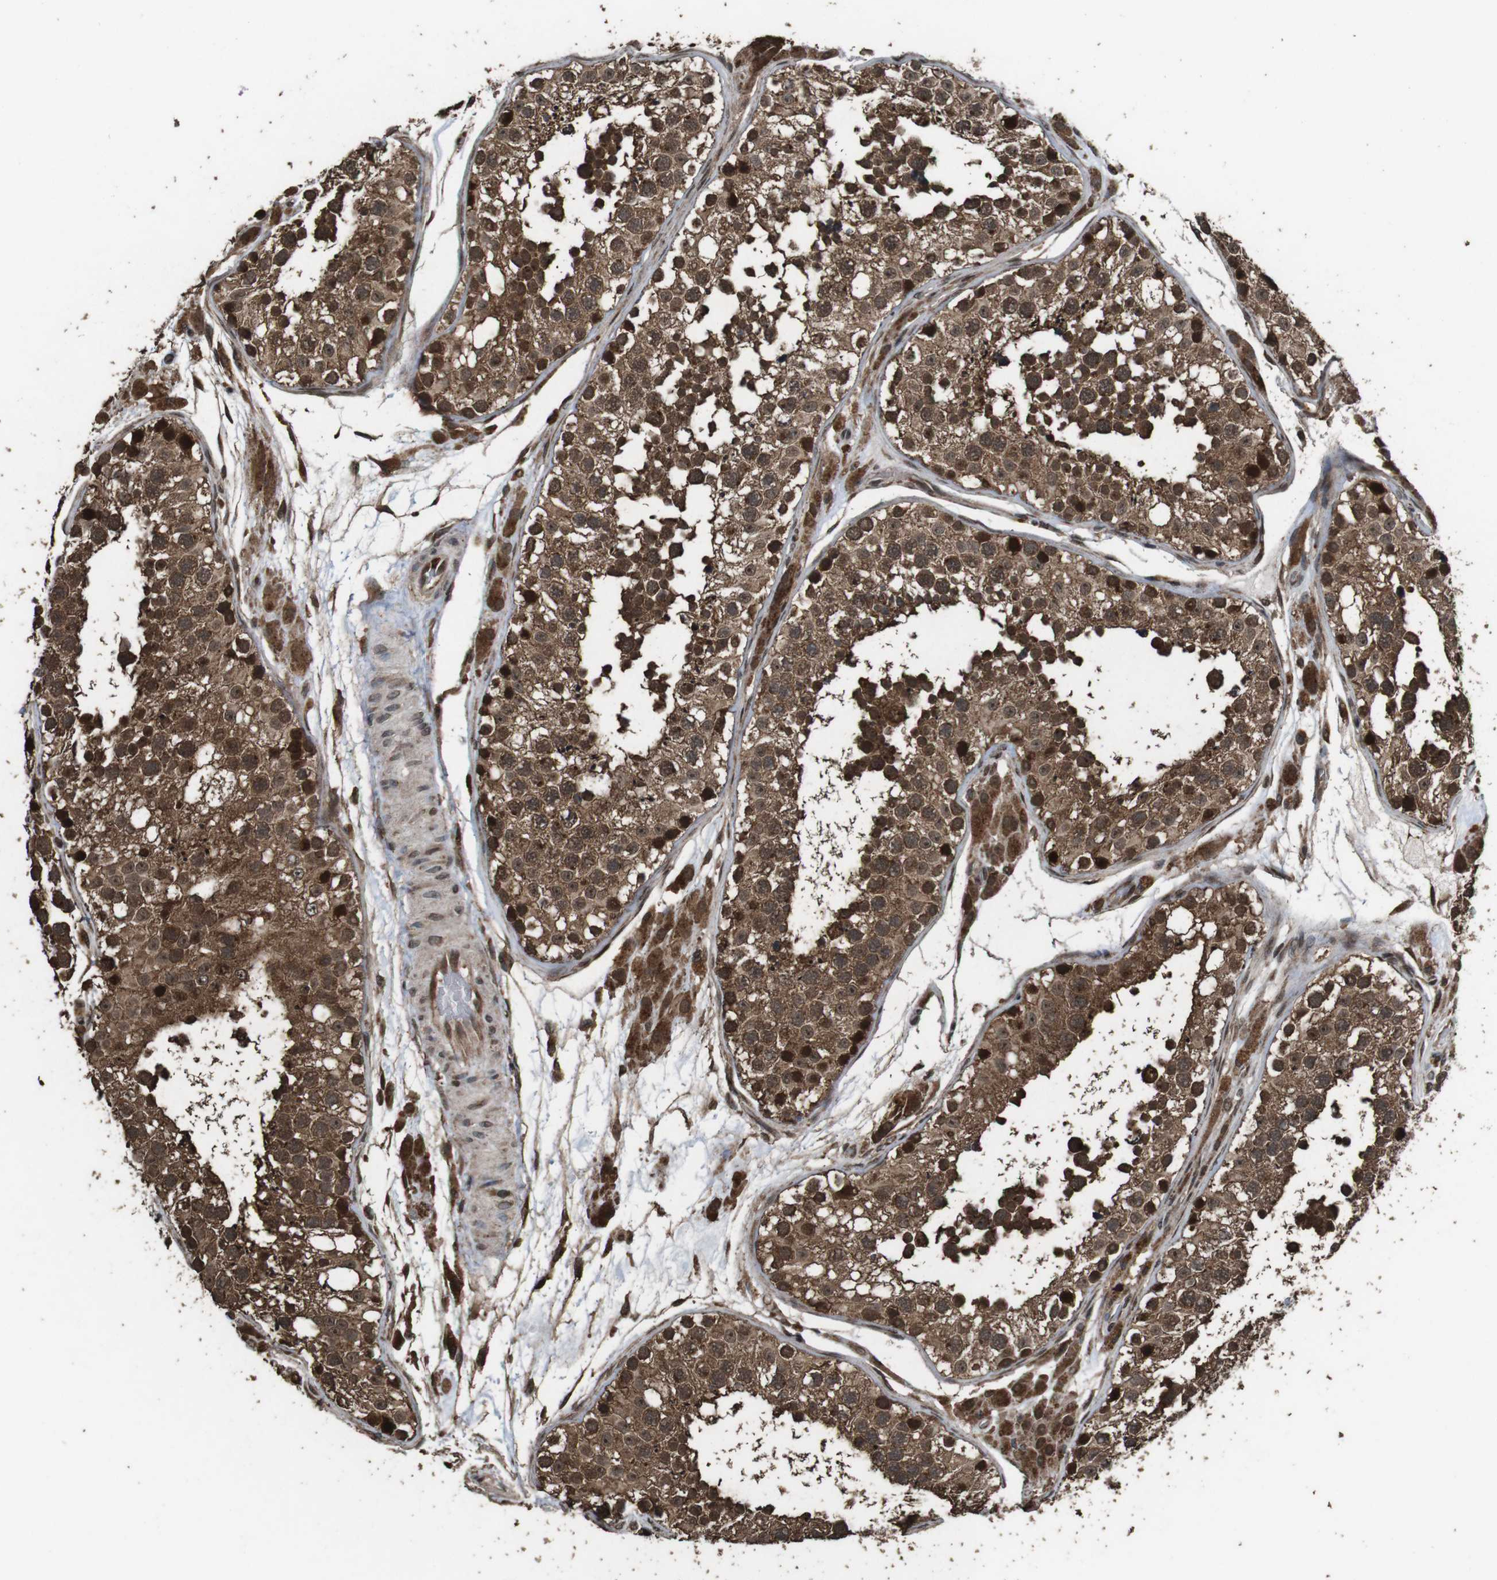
{"staining": {"intensity": "strong", "quantity": ">75%", "location": "cytoplasmic/membranous,nuclear"}, "tissue": "testis", "cell_type": "Cells in seminiferous ducts", "image_type": "normal", "snomed": [{"axis": "morphology", "description": "Normal tissue, NOS"}, {"axis": "topography", "description": "Testis"}], "caption": "This micrograph reveals immunohistochemistry (IHC) staining of benign human testis, with high strong cytoplasmic/membranous,nuclear staining in approximately >75% of cells in seminiferous ducts.", "gene": "RRAS2", "patient": {"sex": "male", "age": 26}}